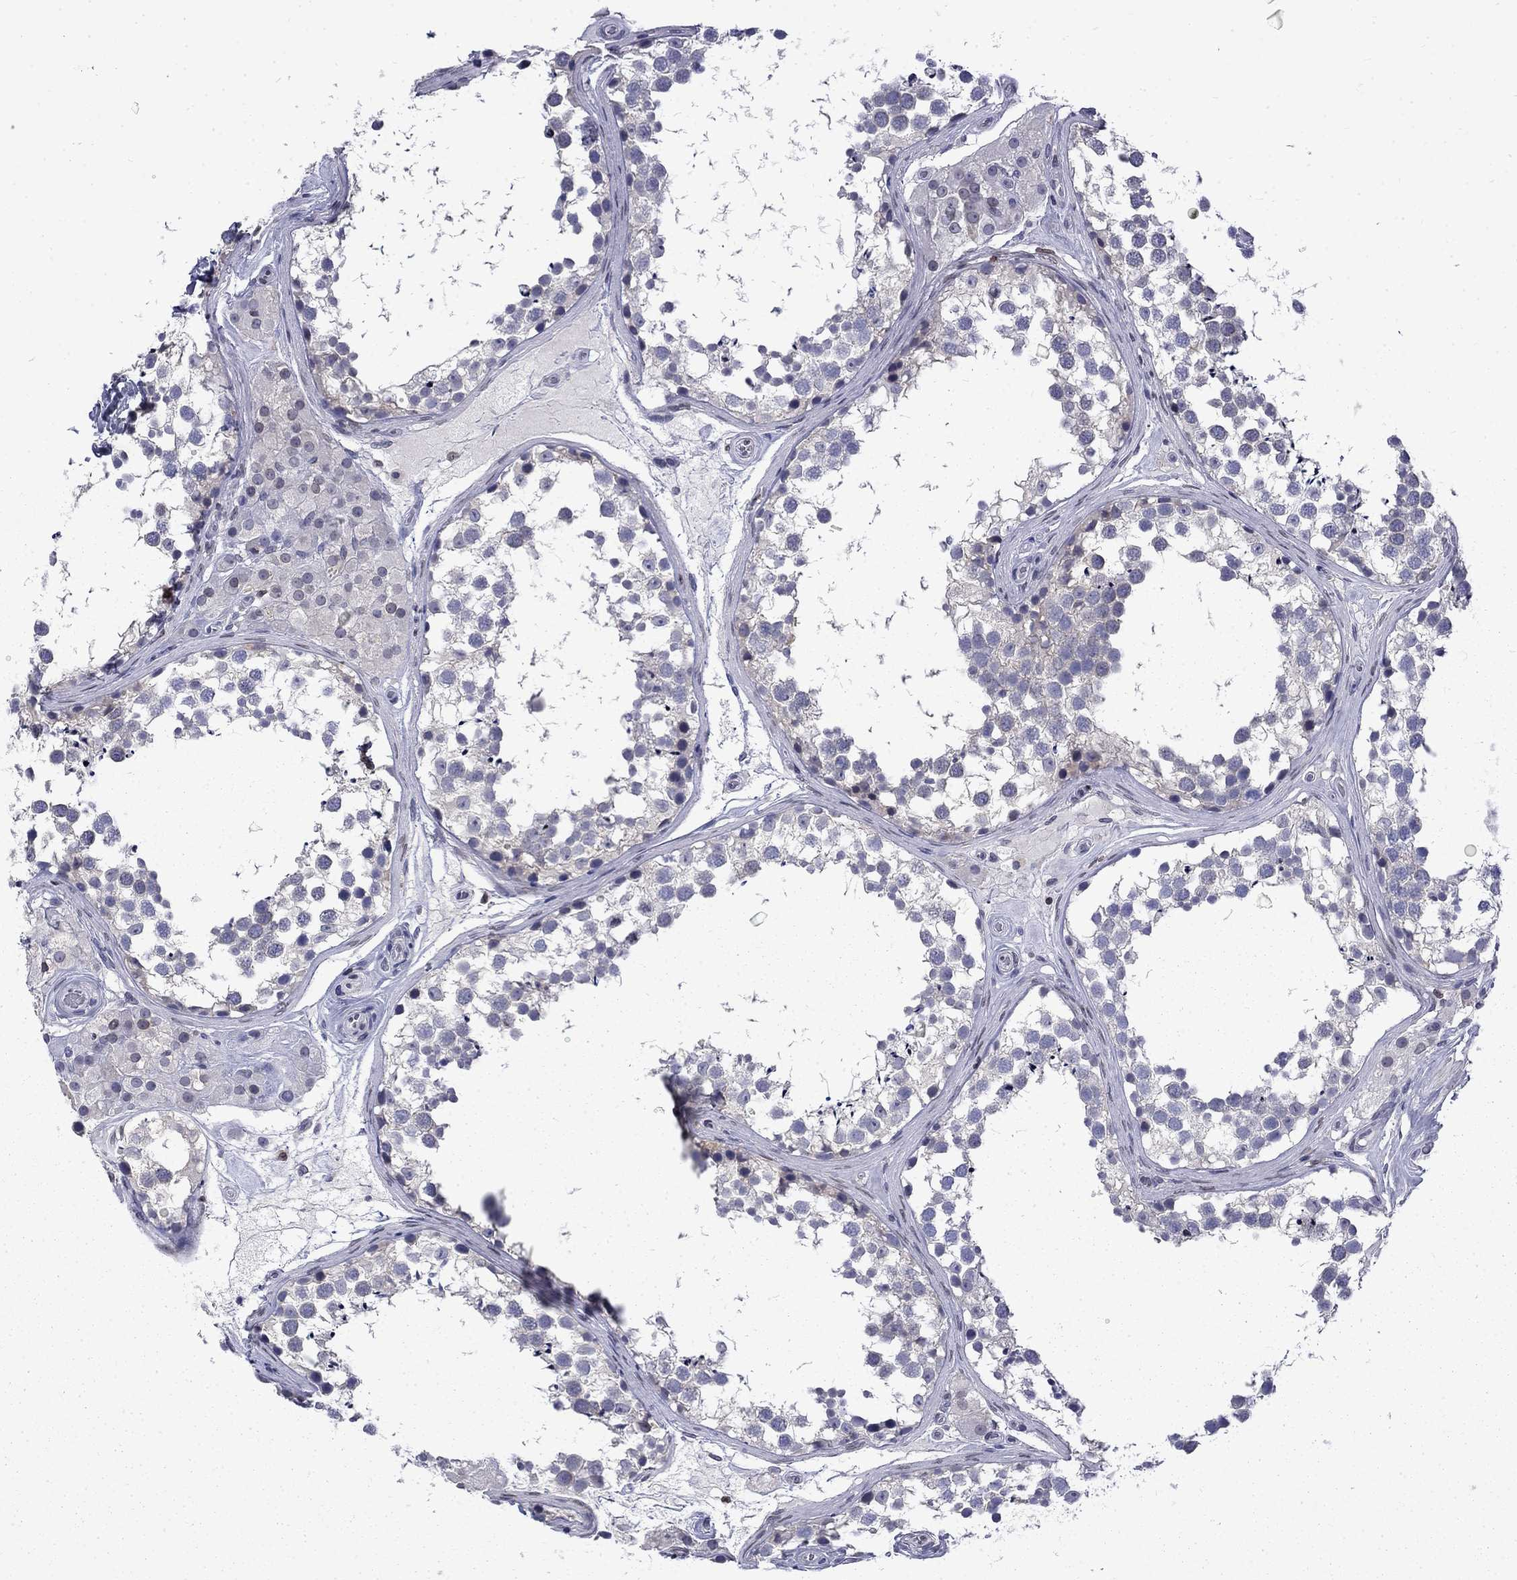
{"staining": {"intensity": "negative", "quantity": "none", "location": "none"}, "tissue": "testis", "cell_type": "Cells in seminiferous ducts", "image_type": "normal", "snomed": [{"axis": "morphology", "description": "Normal tissue, NOS"}, {"axis": "morphology", "description": "Seminoma, NOS"}, {"axis": "topography", "description": "Testis"}], "caption": "This is a photomicrograph of immunohistochemistry staining of unremarkable testis, which shows no expression in cells in seminiferous ducts.", "gene": "SLA", "patient": {"sex": "male", "age": 65}}